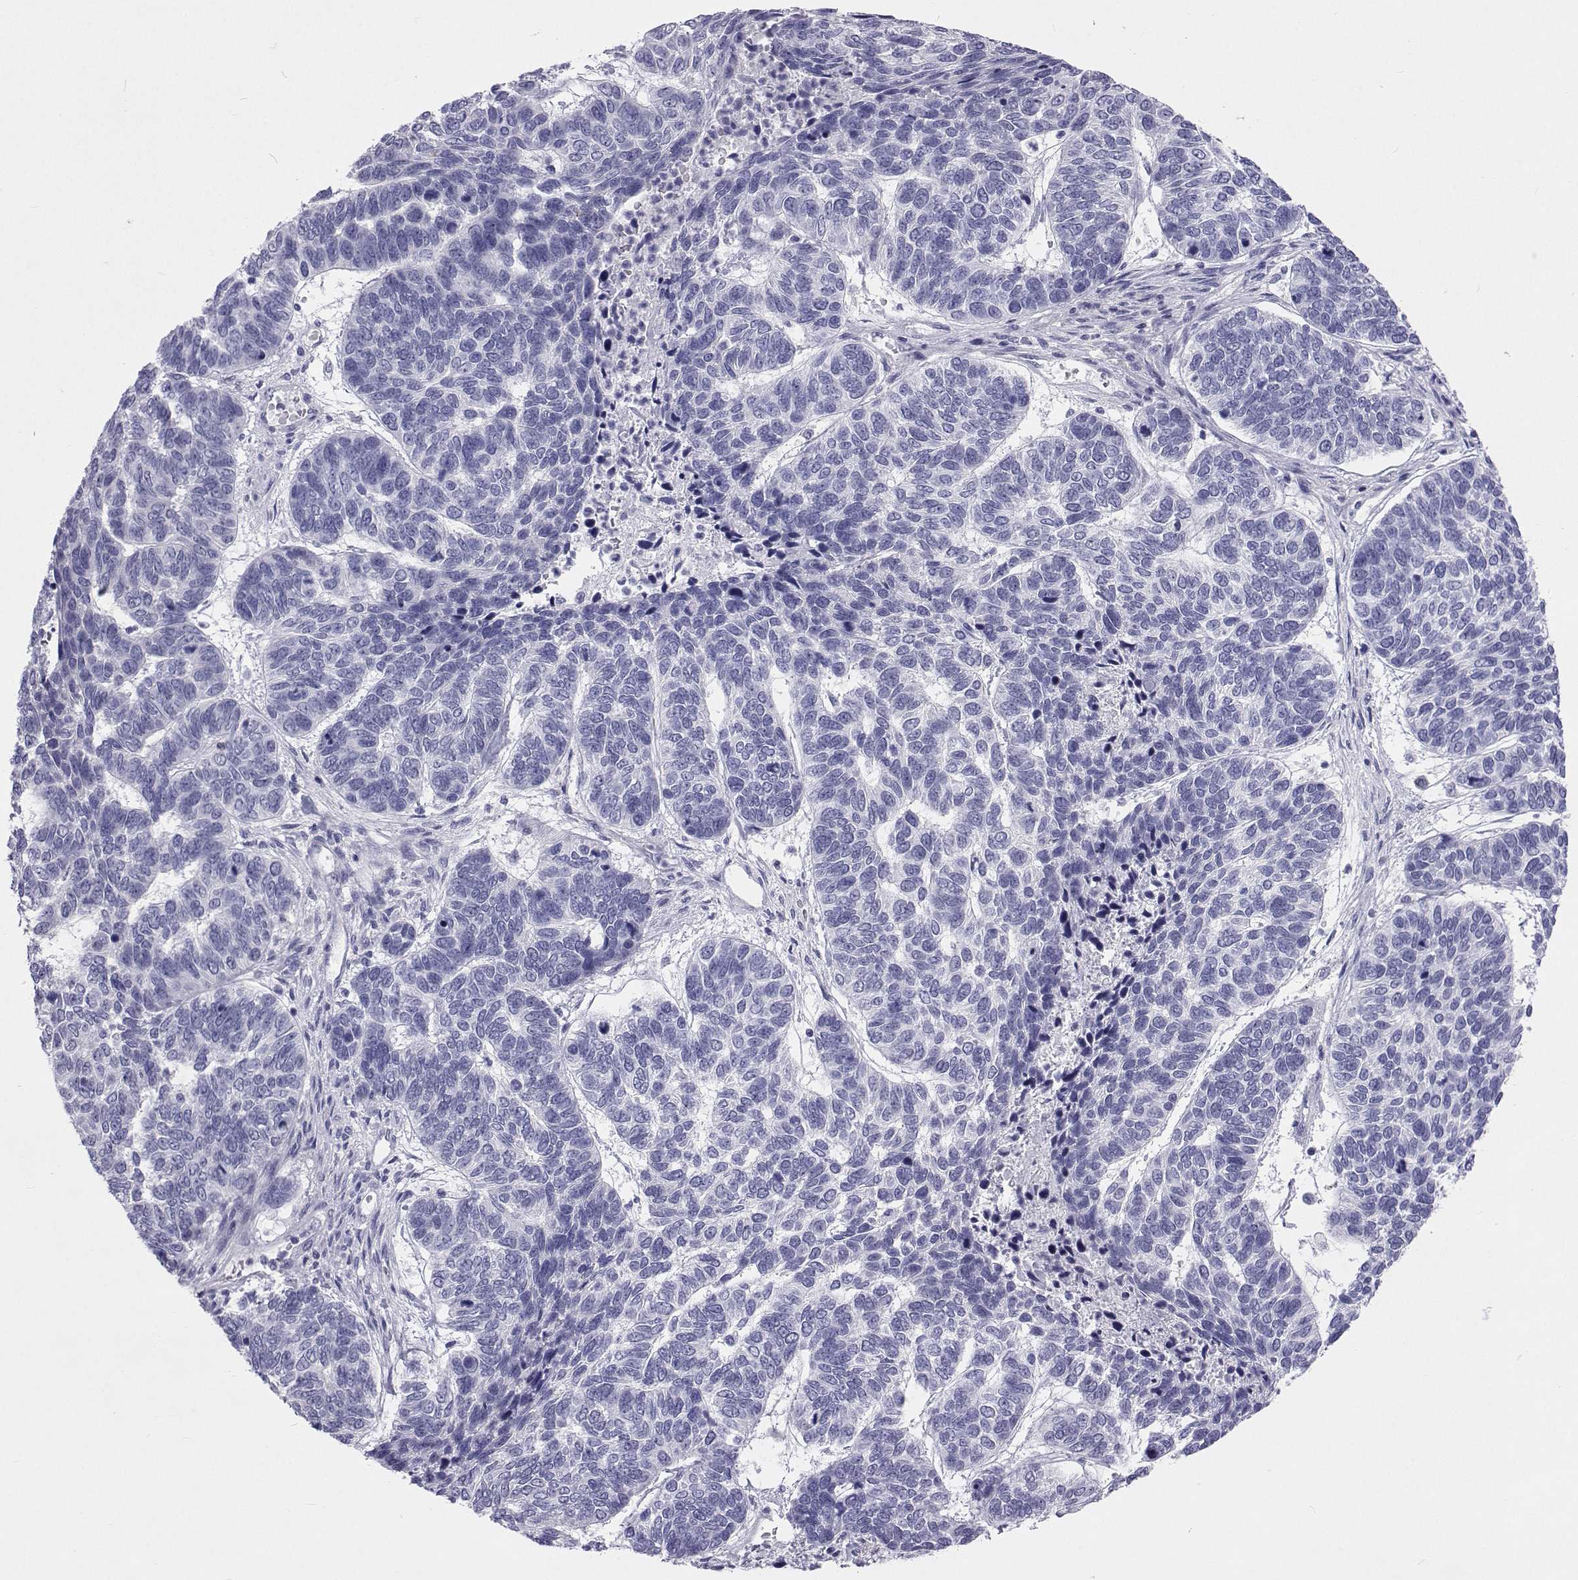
{"staining": {"intensity": "negative", "quantity": "none", "location": "none"}, "tissue": "skin cancer", "cell_type": "Tumor cells", "image_type": "cancer", "snomed": [{"axis": "morphology", "description": "Basal cell carcinoma"}, {"axis": "topography", "description": "Skin"}], "caption": "Skin basal cell carcinoma was stained to show a protein in brown. There is no significant expression in tumor cells. Nuclei are stained in blue.", "gene": "GALM", "patient": {"sex": "female", "age": 65}}